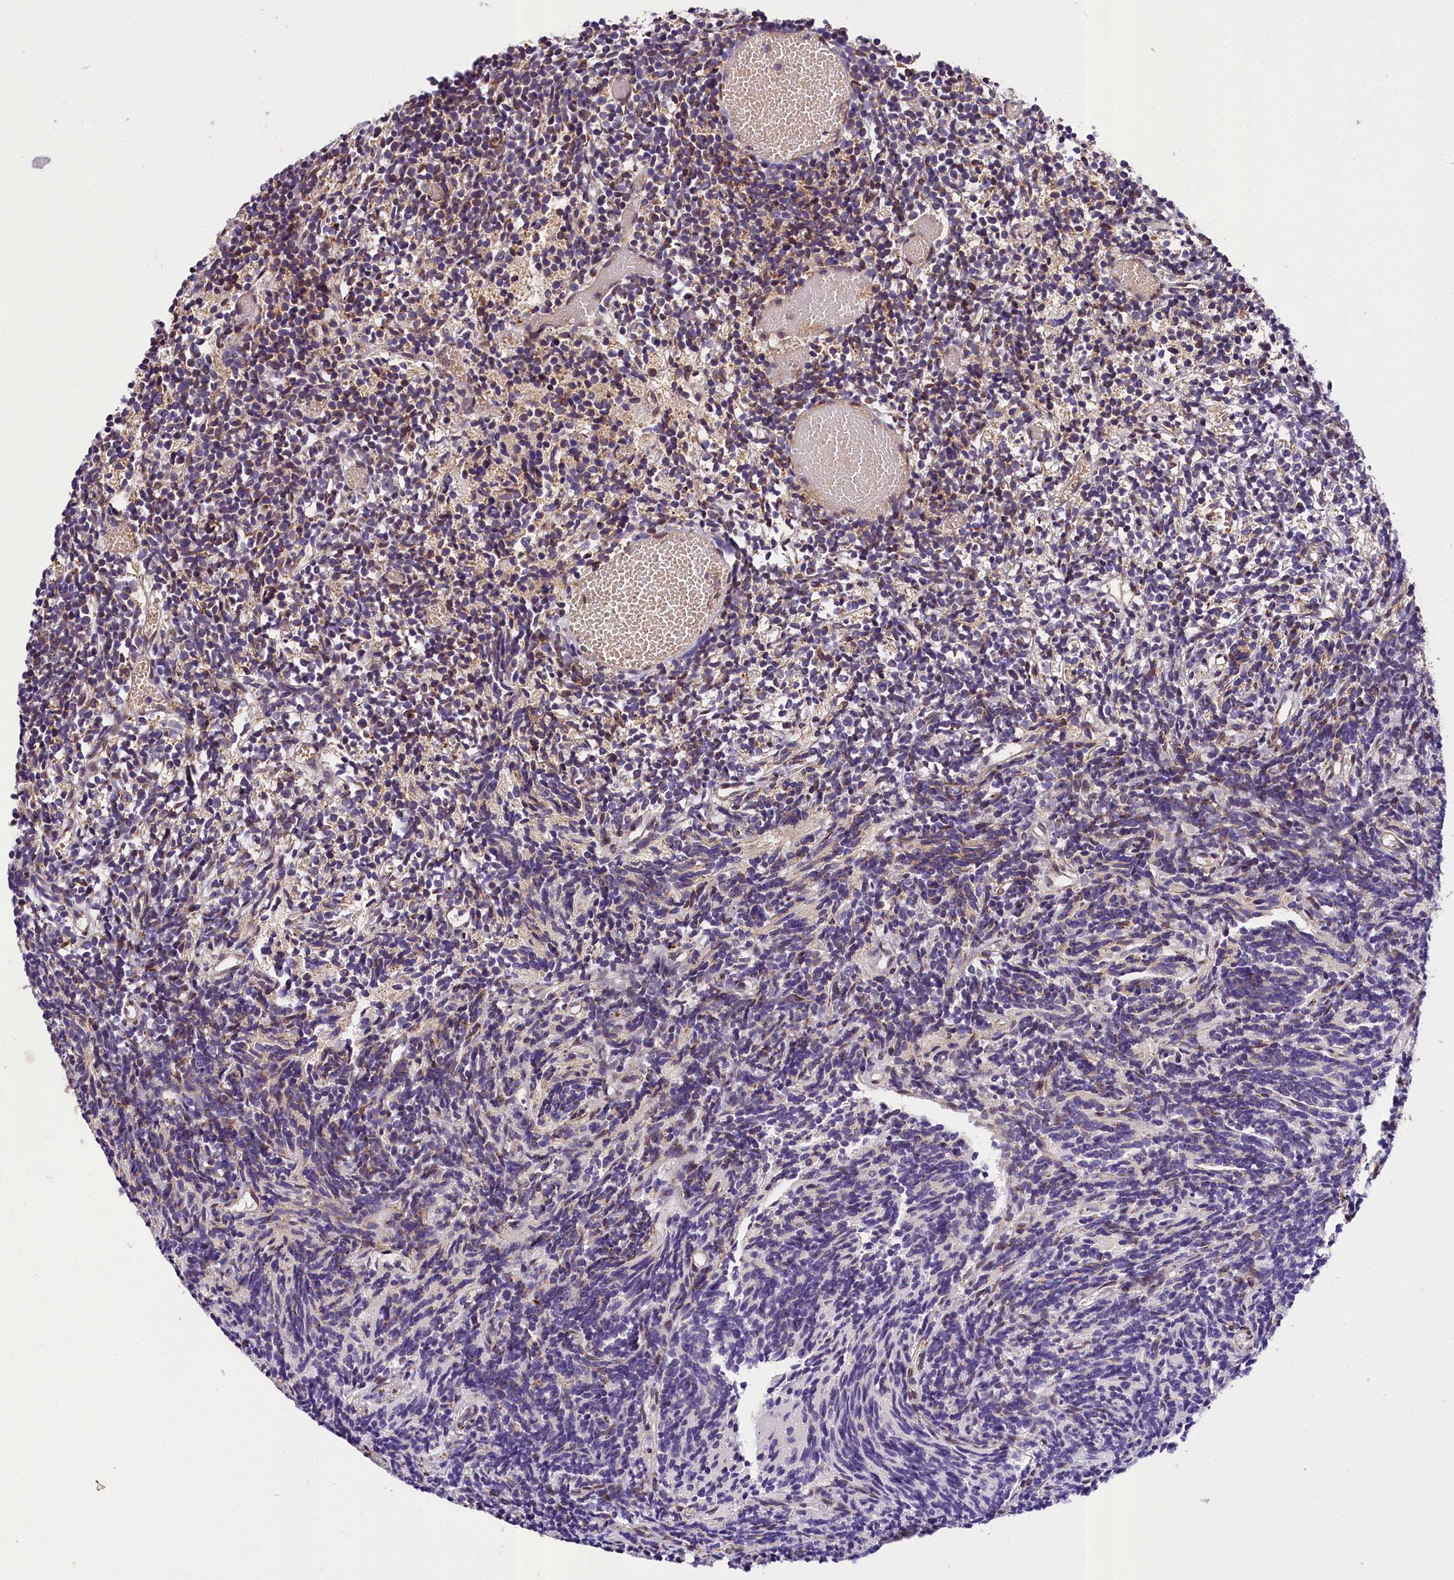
{"staining": {"intensity": "weak", "quantity": "<25%", "location": "cytoplasmic/membranous"}, "tissue": "glioma", "cell_type": "Tumor cells", "image_type": "cancer", "snomed": [{"axis": "morphology", "description": "Glioma, malignant, Low grade"}, {"axis": "topography", "description": "Brain"}], "caption": "A high-resolution micrograph shows IHC staining of glioma, which displays no significant positivity in tumor cells. (Stains: DAB immunohistochemistry with hematoxylin counter stain, Microscopy: brightfield microscopy at high magnification).", "gene": "SUPV3L1", "patient": {"sex": "female", "age": 1}}